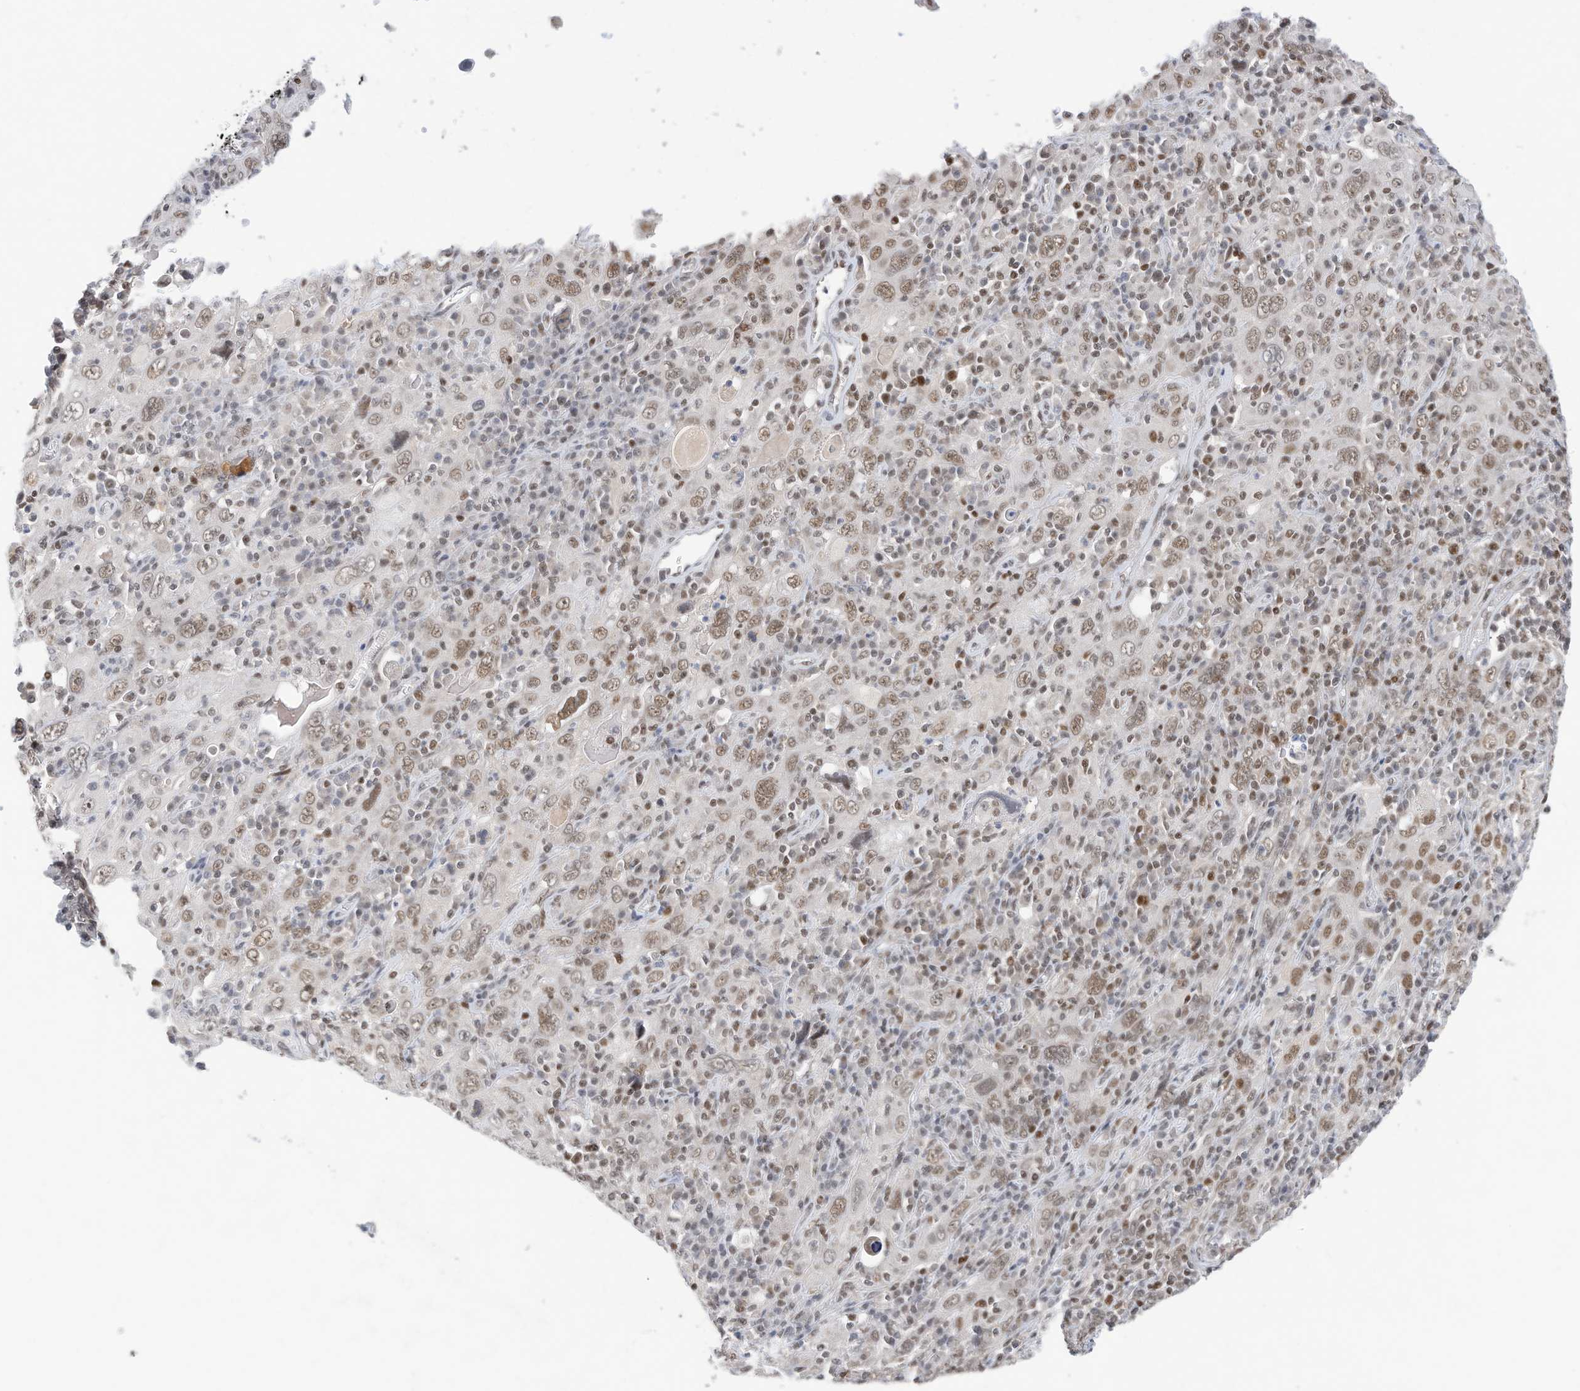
{"staining": {"intensity": "moderate", "quantity": ">75%", "location": "nuclear"}, "tissue": "cervical cancer", "cell_type": "Tumor cells", "image_type": "cancer", "snomed": [{"axis": "morphology", "description": "Squamous cell carcinoma, NOS"}, {"axis": "topography", "description": "Cervix"}], "caption": "This photomicrograph demonstrates immunohistochemistry staining of human cervical cancer, with medium moderate nuclear staining in about >75% of tumor cells.", "gene": "OGT", "patient": {"sex": "female", "age": 46}}